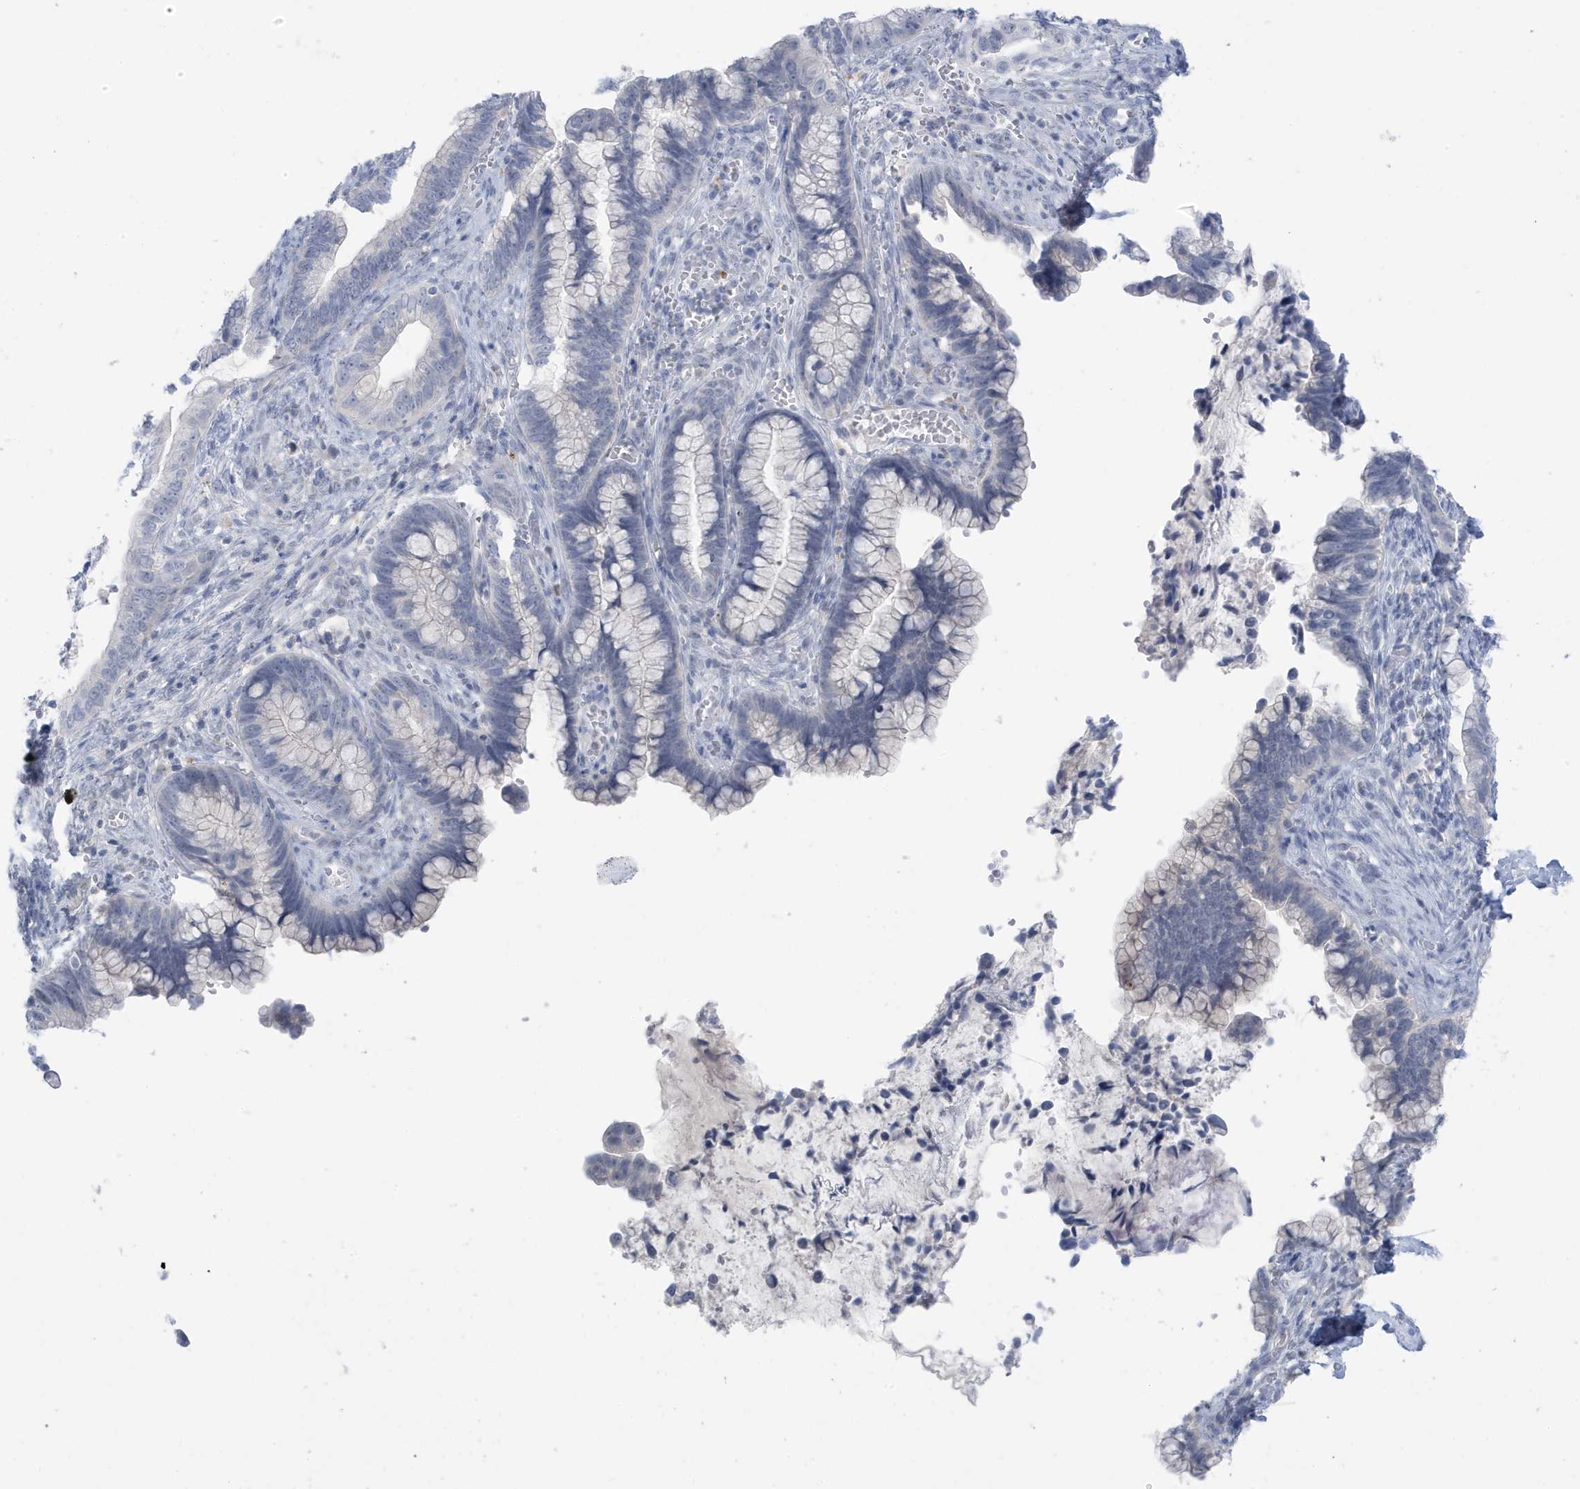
{"staining": {"intensity": "negative", "quantity": "none", "location": "none"}, "tissue": "cervical cancer", "cell_type": "Tumor cells", "image_type": "cancer", "snomed": [{"axis": "morphology", "description": "Adenocarcinoma, NOS"}, {"axis": "topography", "description": "Cervix"}], "caption": "Immunohistochemistry (IHC) of human cervical cancer exhibits no staining in tumor cells.", "gene": "PERM1", "patient": {"sex": "female", "age": 44}}